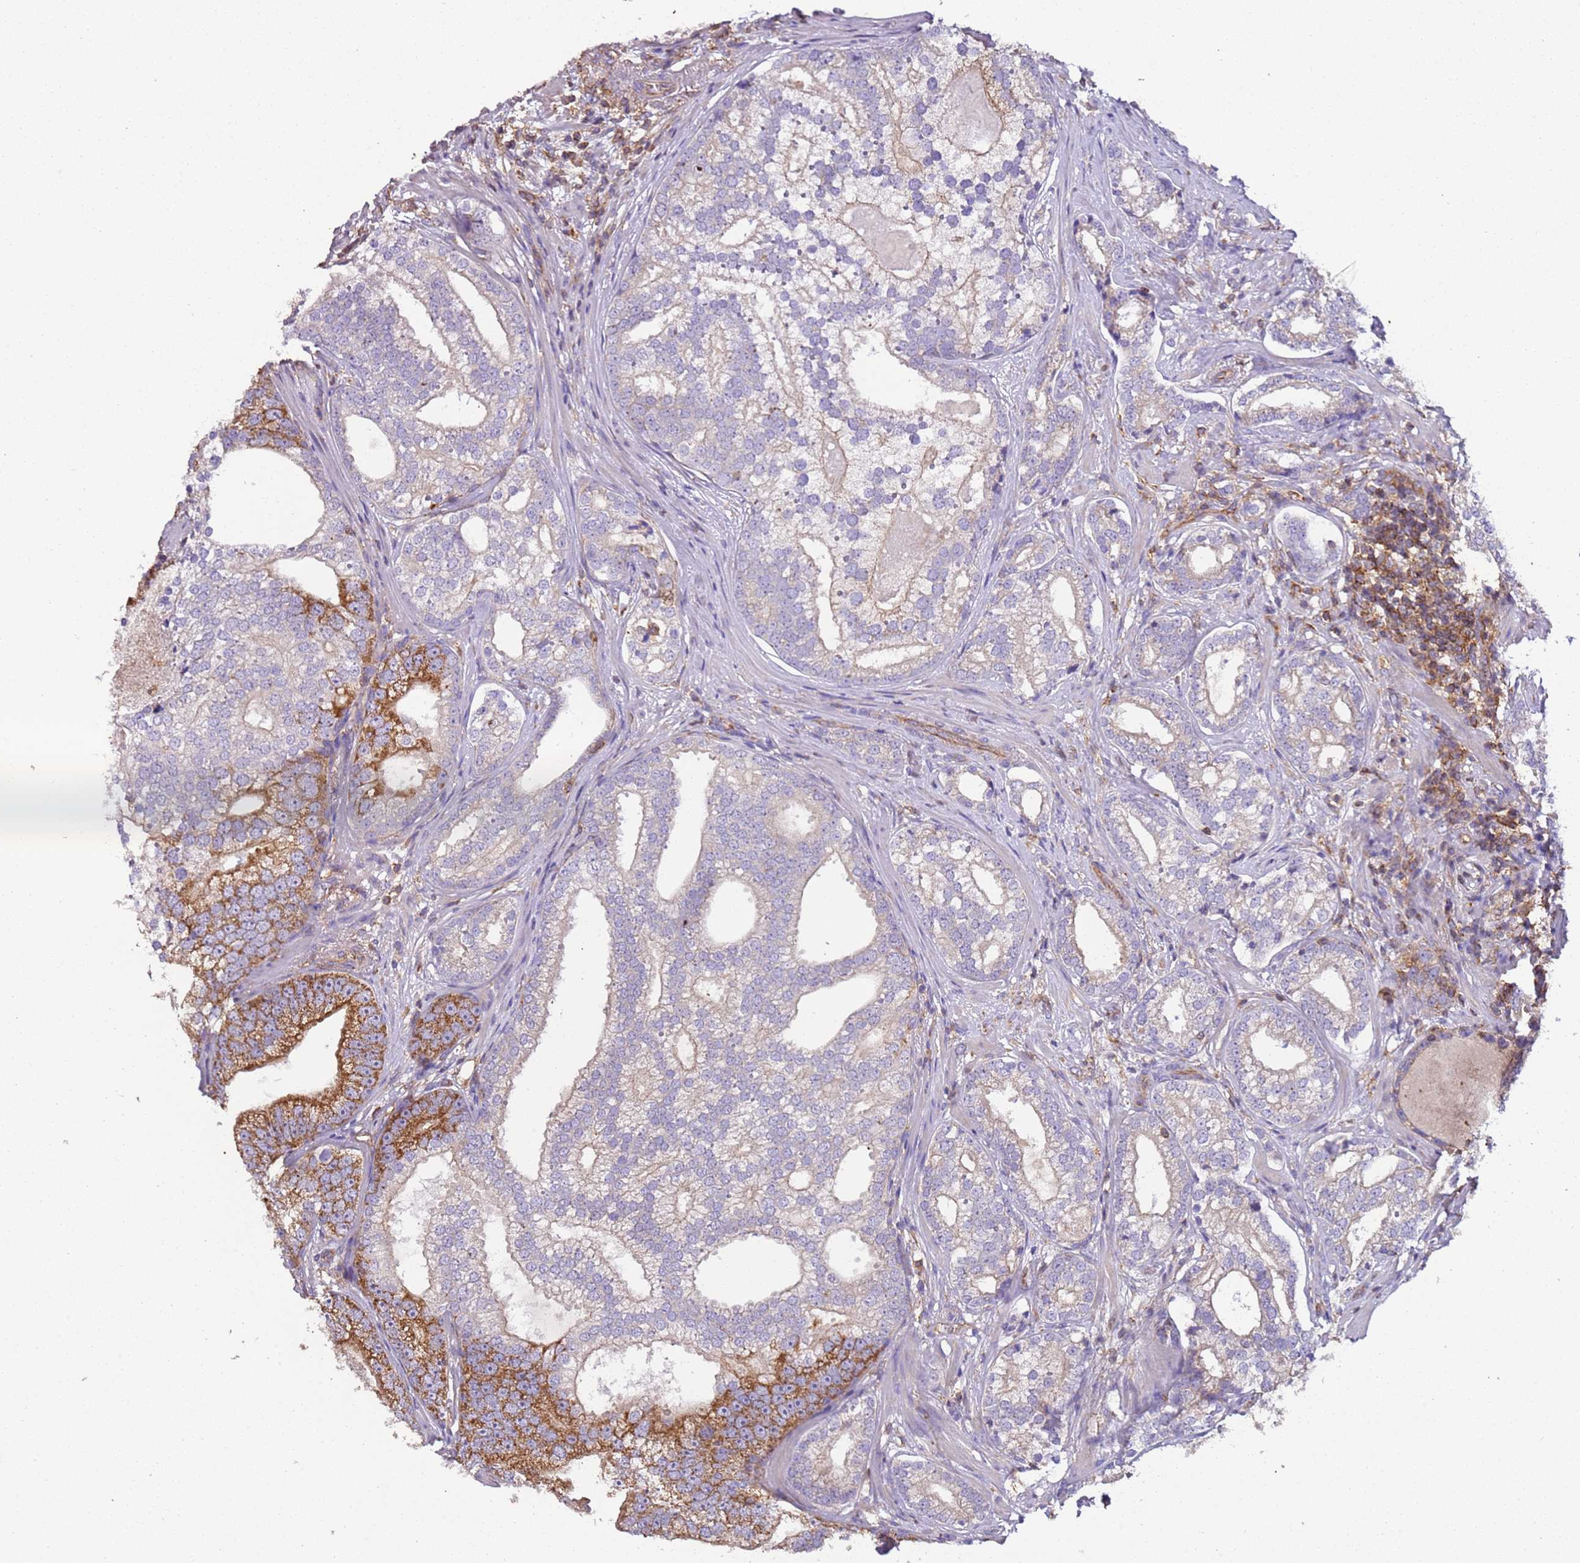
{"staining": {"intensity": "strong", "quantity": "<25%", "location": "cytoplasmic/membranous"}, "tissue": "prostate cancer", "cell_type": "Tumor cells", "image_type": "cancer", "snomed": [{"axis": "morphology", "description": "Adenocarcinoma, High grade"}, {"axis": "topography", "description": "Prostate"}], "caption": "Prostate cancer (adenocarcinoma (high-grade)) was stained to show a protein in brown. There is medium levels of strong cytoplasmic/membranous expression in approximately <25% of tumor cells.", "gene": "RMND5A", "patient": {"sex": "male", "age": 75}}